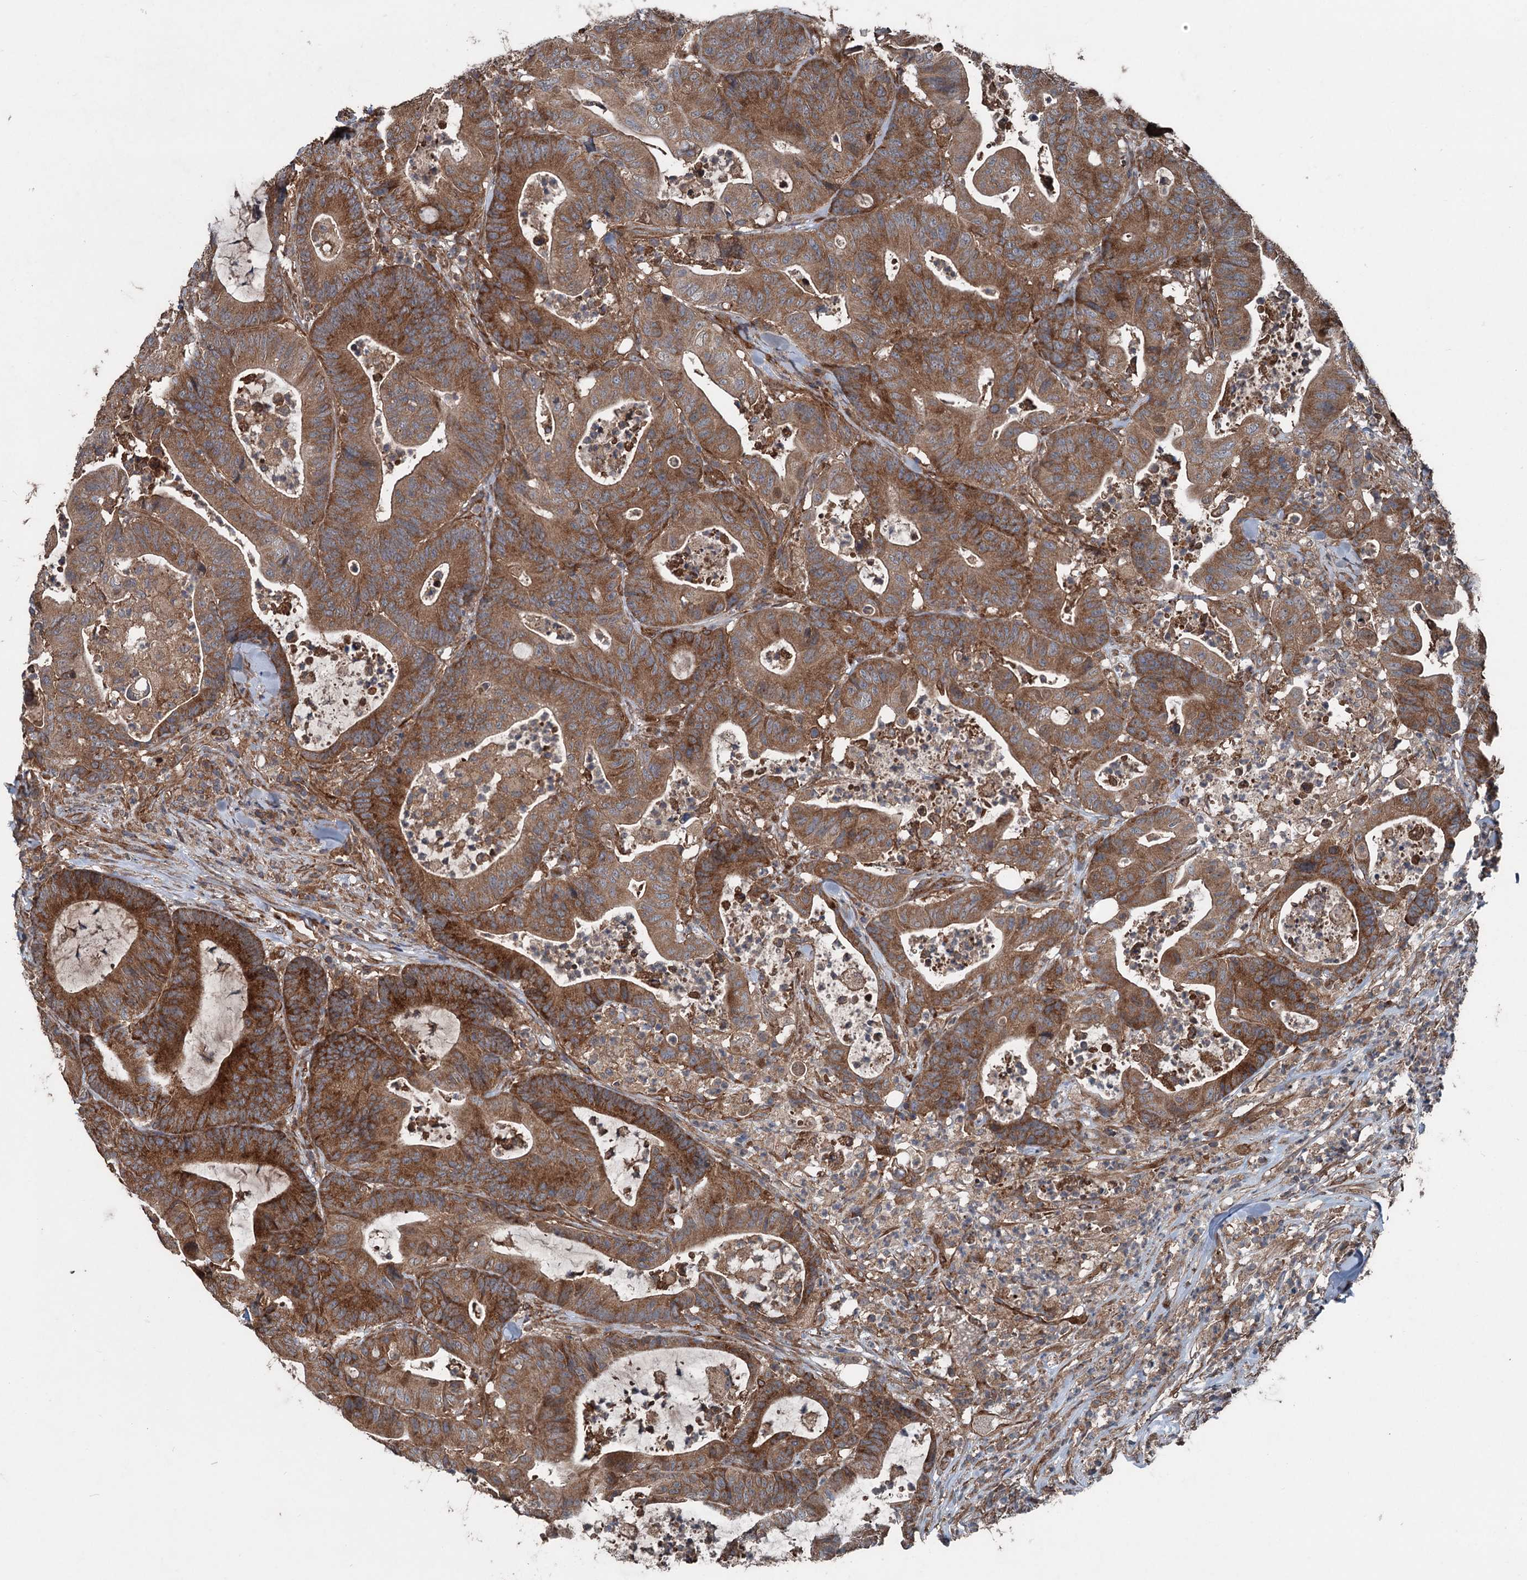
{"staining": {"intensity": "moderate", "quantity": ">75%", "location": "cytoplasmic/membranous"}, "tissue": "colorectal cancer", "cell_type": "Tumor cells", "image_type": "cancer", "snomed": [{"axis": "morphology", "description": "Adenocarcinoma, NOS"}, {"axis": "topography", "description": "Colon"}], "caption": "The photomicrograph exhibits staining of colorectal cancer (adenocarcinoma), revealing moderate cytoplasmic/membranous protein positivity (brown color) within tumor cells.", "gene": "RNF214", "patient": {"sex": "female", "age": 84}}